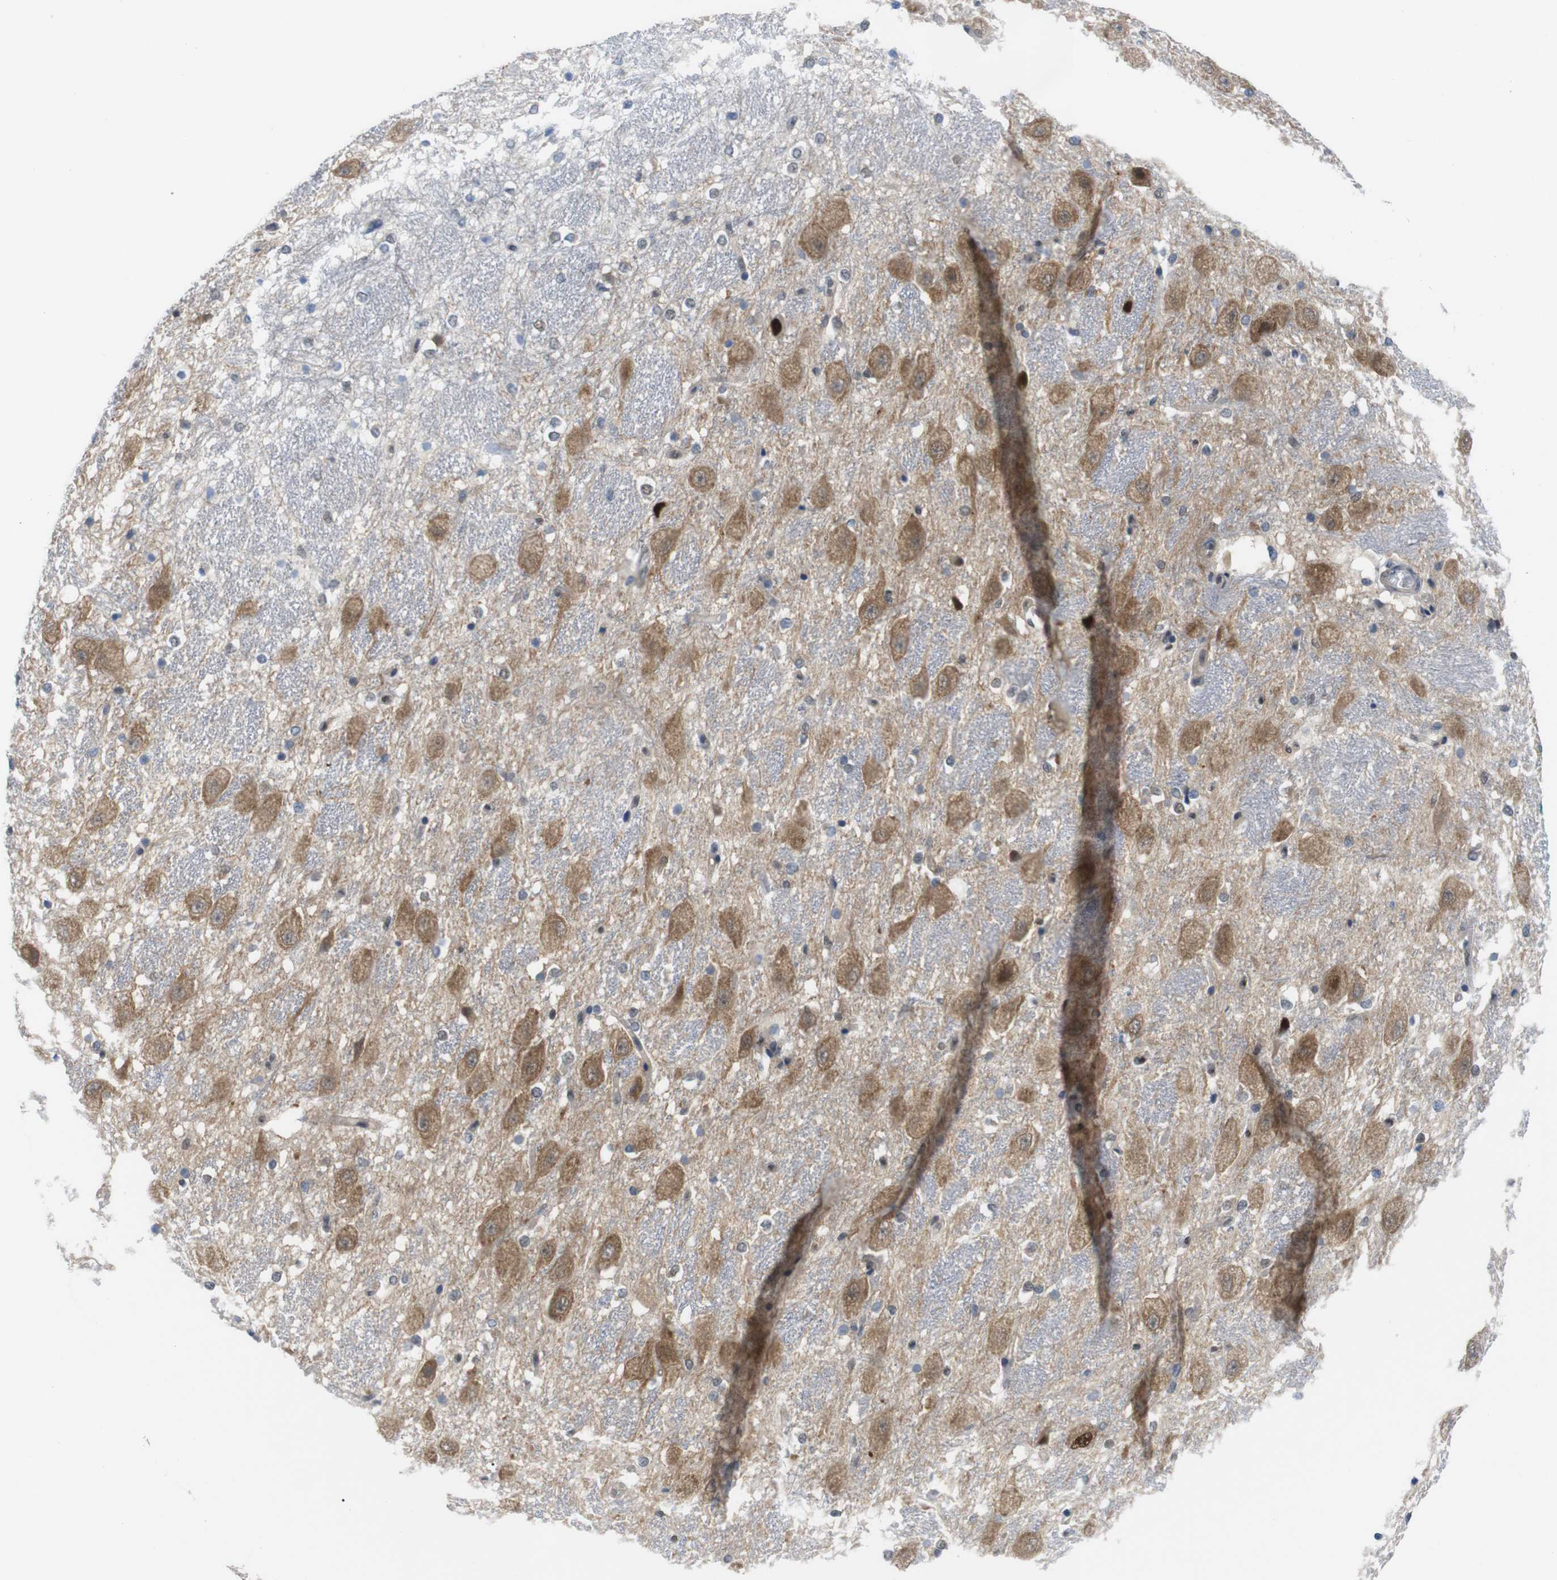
{"staining": {"intensity": "negative", "quantity": "none", "location": "none"}, "tissue": "hippocampus", "cell_type": "Glial cells", "image_type": "normal", "snomed": [{"axis": "morphology", "description": "Normal tissue, NOS"}, {"axis": "topography", "description": "Hippocampus"}], "caption": "Immunohistochemistry (IHC) micrograph of unremarkable hippocampus stained for a protein (brown), which shows no expression in glial cells. Nuclei are stained in blue.", "gene": "PSME3", "patient": {"sex": "female", "age": 19}}